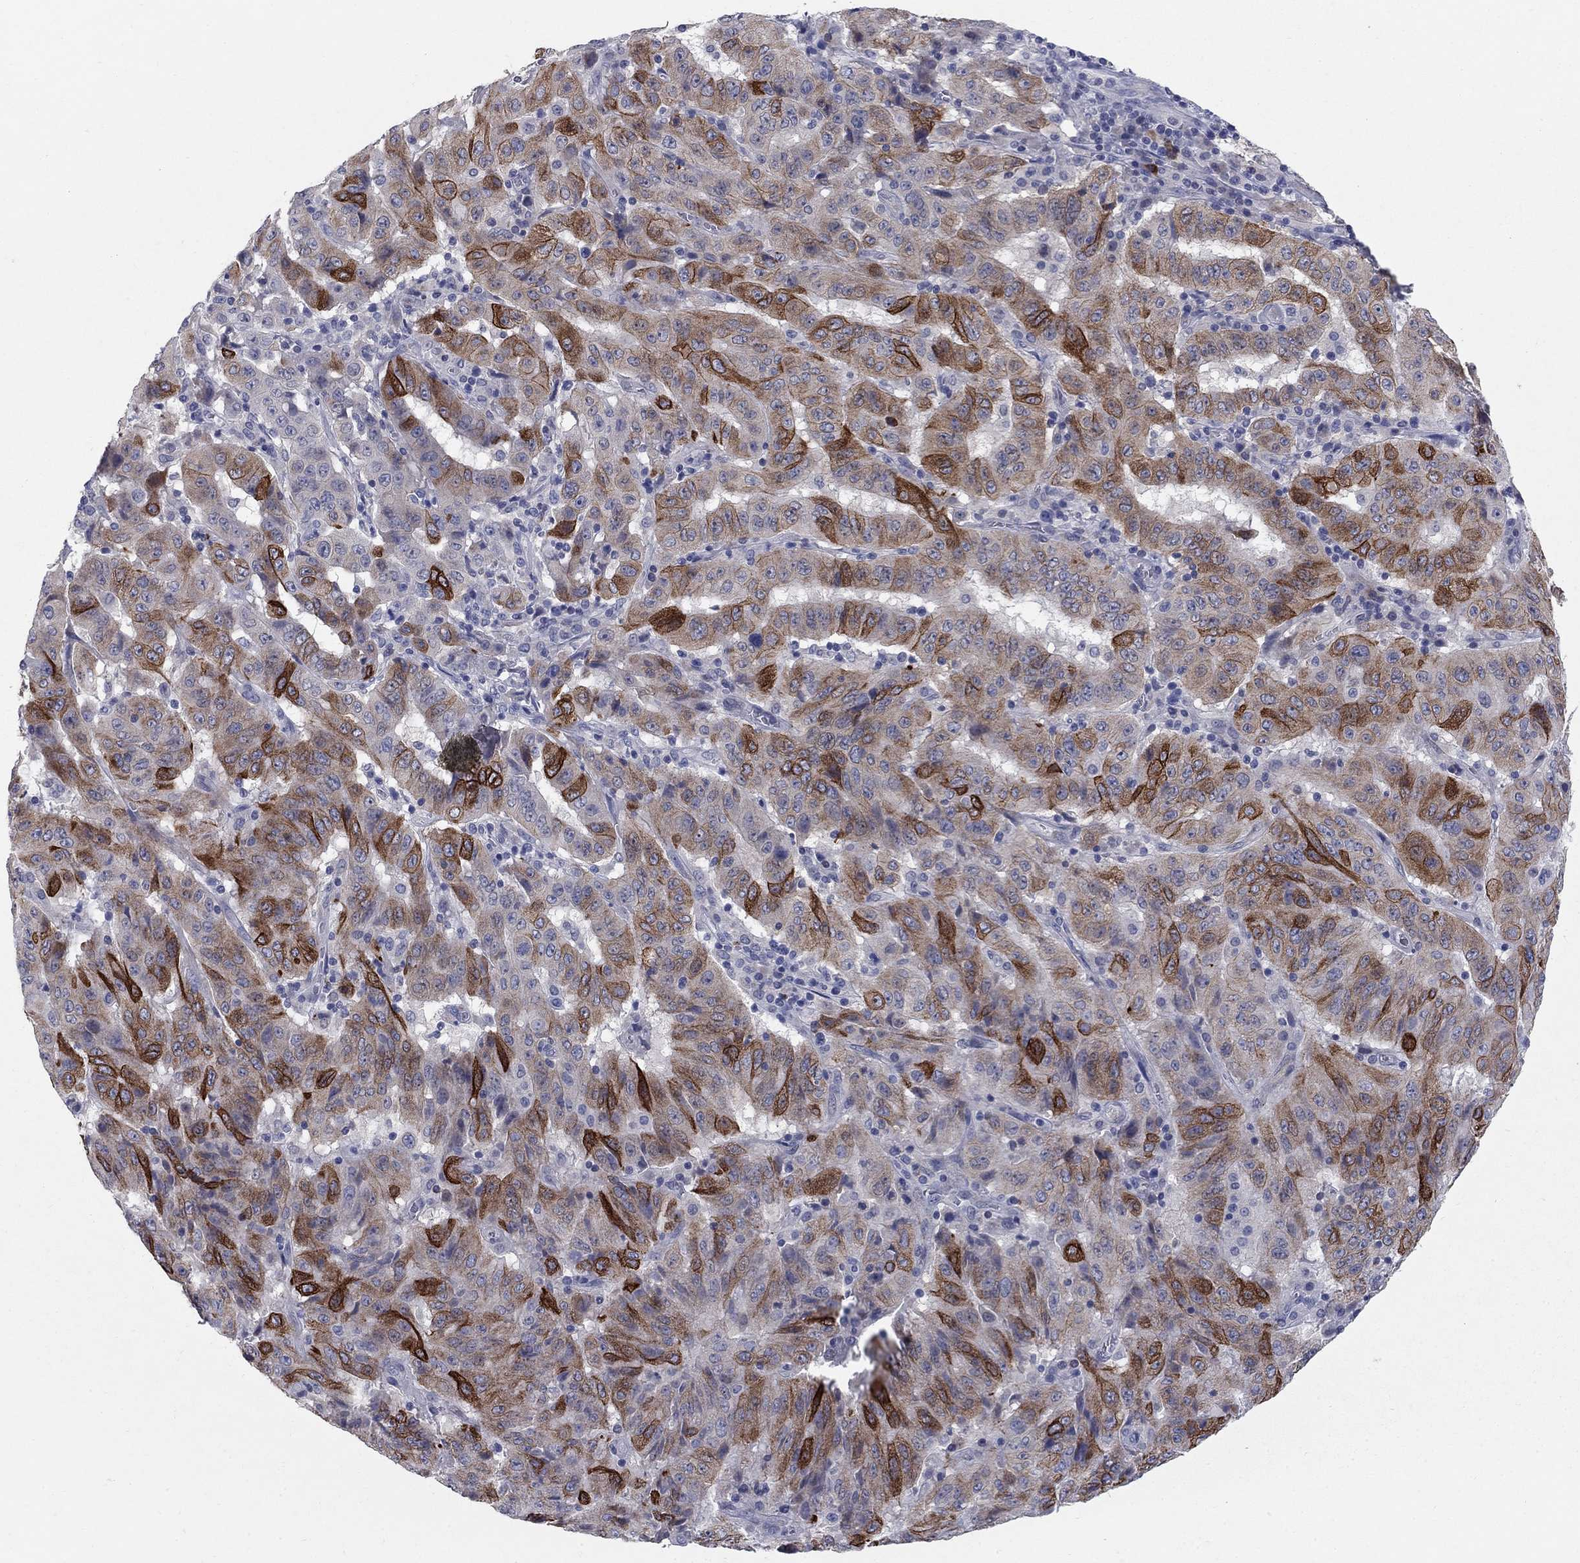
{"staining": {"intensity": "strong", "quantity": "25%-75%", "location": "cytoplasmic/membranous"}, "tissue": "pancreatic cancer", "cell_type": "Tumor cells", "image_type": "cancer", "snomed": [{"axis": "morphology", "description": "Adenocarcinoma, NOS"}, {"axis": "topography", "description": "Pancreas"}], "caption": "DAB immunohistochemical staining of pancreatic cancer (adenocarcinoma) displays strong cytoplasmic/membranous protein positivity in approximately 25%-75% of tumor cells.", "gene": "NTRK2", "patient": {"sex": "male", "age": 63}}